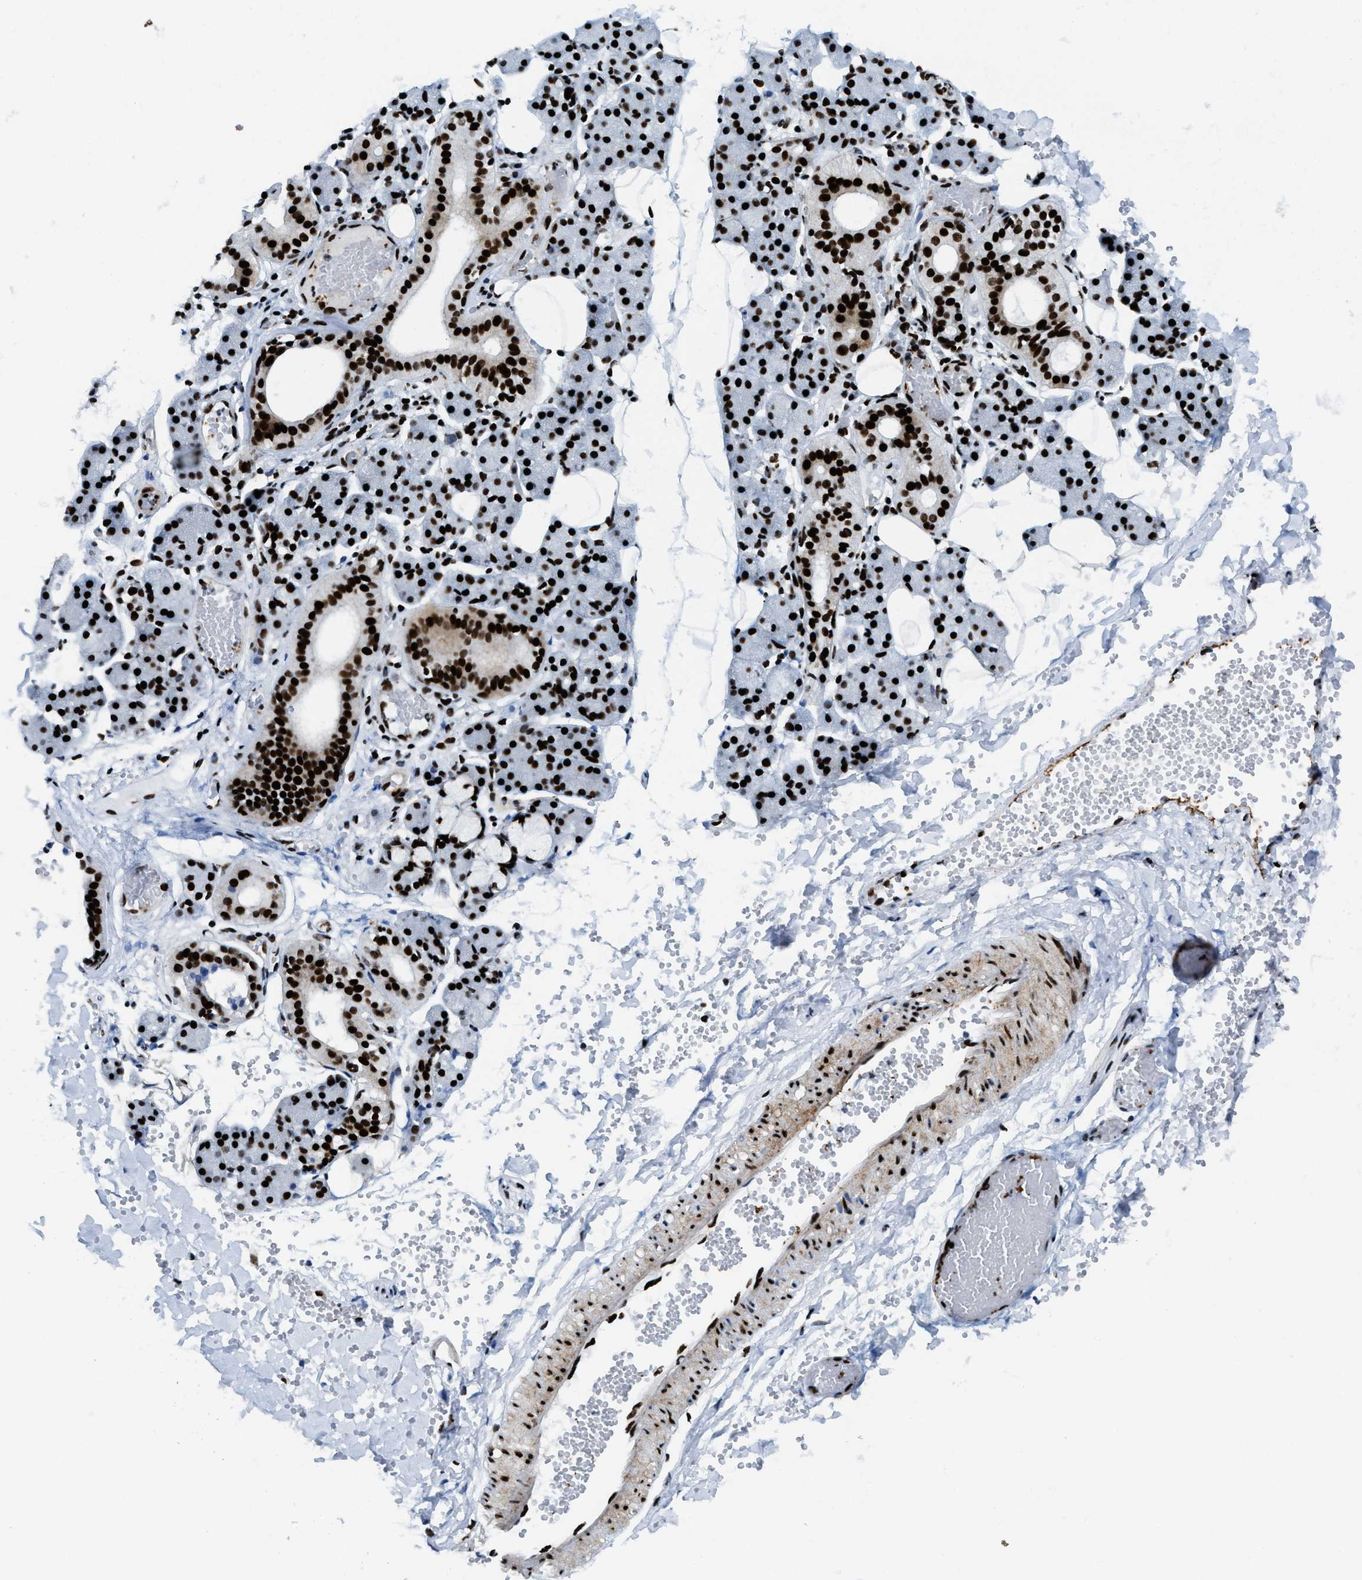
{"staining": {"intensity": "strong", "quantity": ">75%", "location": "nuclear"}, "tissue": "salivary gland", "cell_type": "Glandular cells", "image_type": "normal", "snomed": [{"axis": "morphology", "description": "Normal tissue, NOS"}, {"axis": "topography", "description": "Salivary gland"}], "caption": "This photomicrograph displays immunohistochemistry staining of unremarkable human salivary gland, with high strong nuclear expression in about >75% of glandular cells.", "gene": "NONO", "patient": {"sex": "female", "age": 33}}